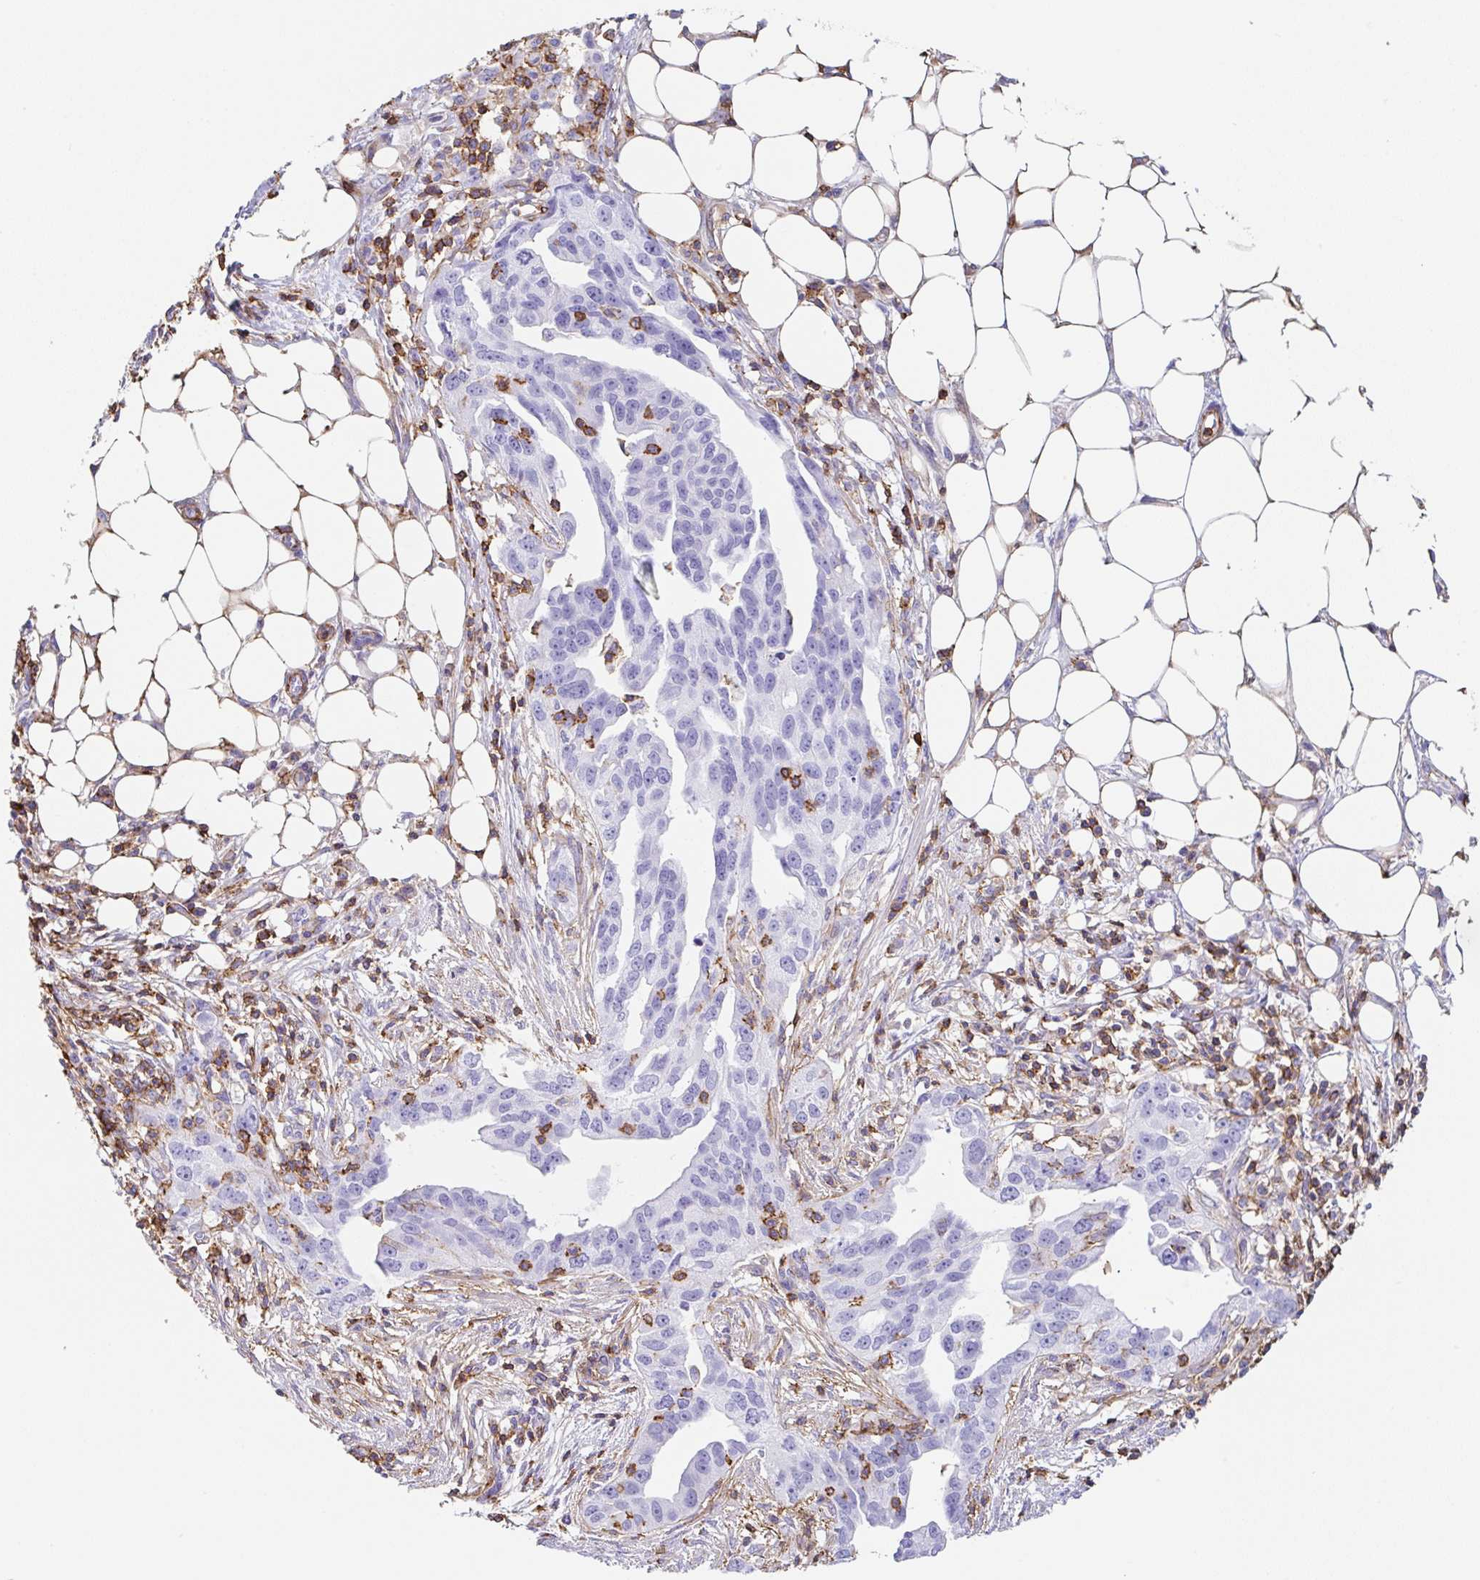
{"staining": {"intensity": "negative", "quantity": "none", "location": "none"}, "tissue": "ovarian cancer", "cell_type": "Tumor cells", "image_type": "cancer", "snomed": [{"axis": "morphology", "description": "Carcinoma, endometroid"}, {"axis": "morphology", "description": "Cystadenocarcinoma, serous, NOS"}, {"axis": "topography", "description": "Ovary"}], "caption": "Human ovarian cancer stained for a protein using immunohistochemistry (IHC) exhibits no expression in tumor cells.", "gene": "MTTP", "patient": {"sex": "female", "age": 45}}